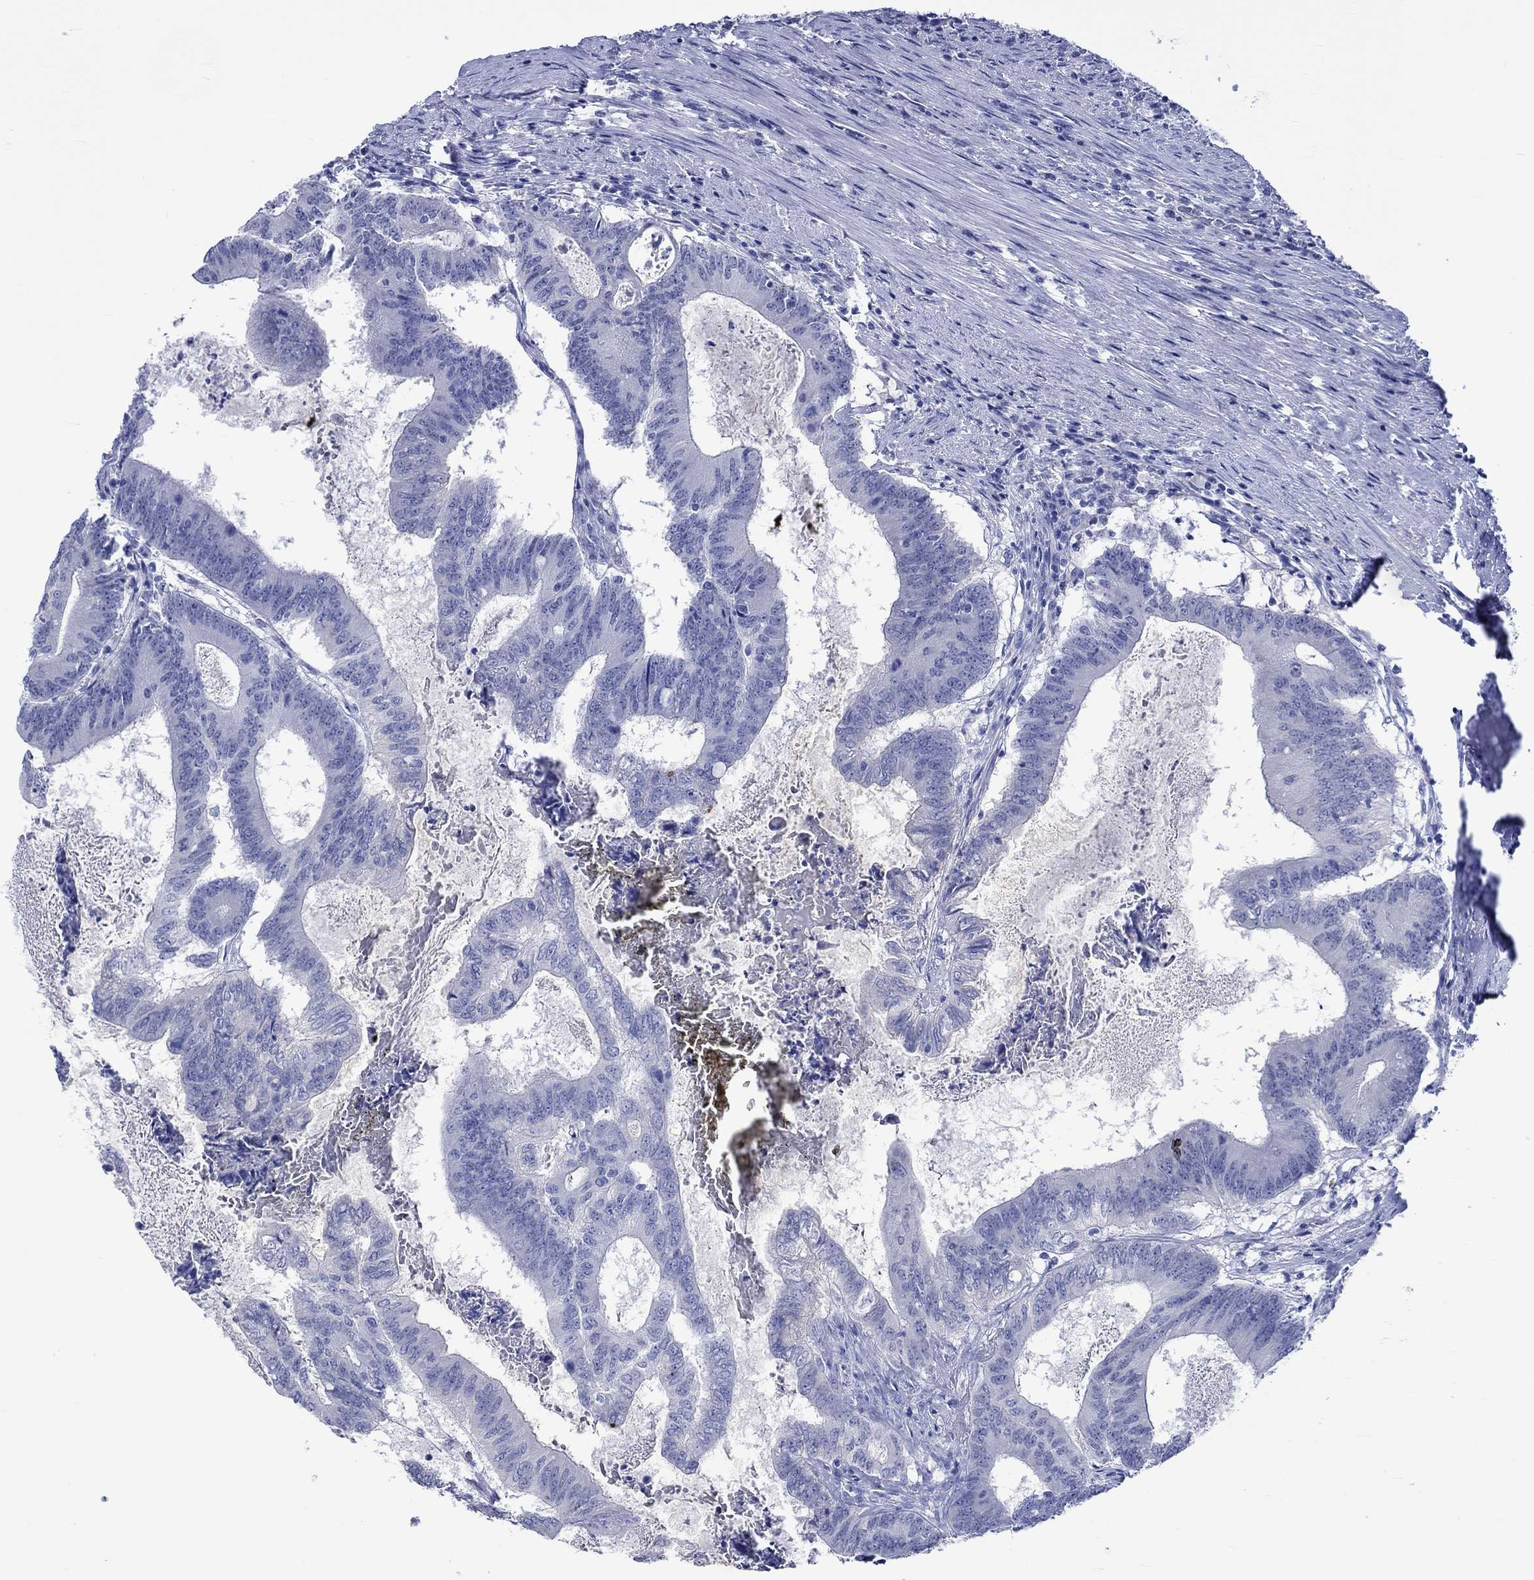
{"staining": {"intensity": "negative", "quantity": "none", "location": "none"}, "tissue": "colorectal cancer", "cell_type": "Tumor cells", "image_type": "cancer", "snomed": [{"axis": "morphology", "description": "Adenocarcinoma, NOS"}, {"axis": "topography", "description": "Colon"}], "caption": "IHC photomicrograph of neoplastic tissue: human colorectal cancer (adenocarcinoma) stained with DAB (3,3'-diaminobenzidine) shows no significant protein staining in tumor cells.", "gene": "KLHL35", "patient": {"sex": "female", "age": 70}}